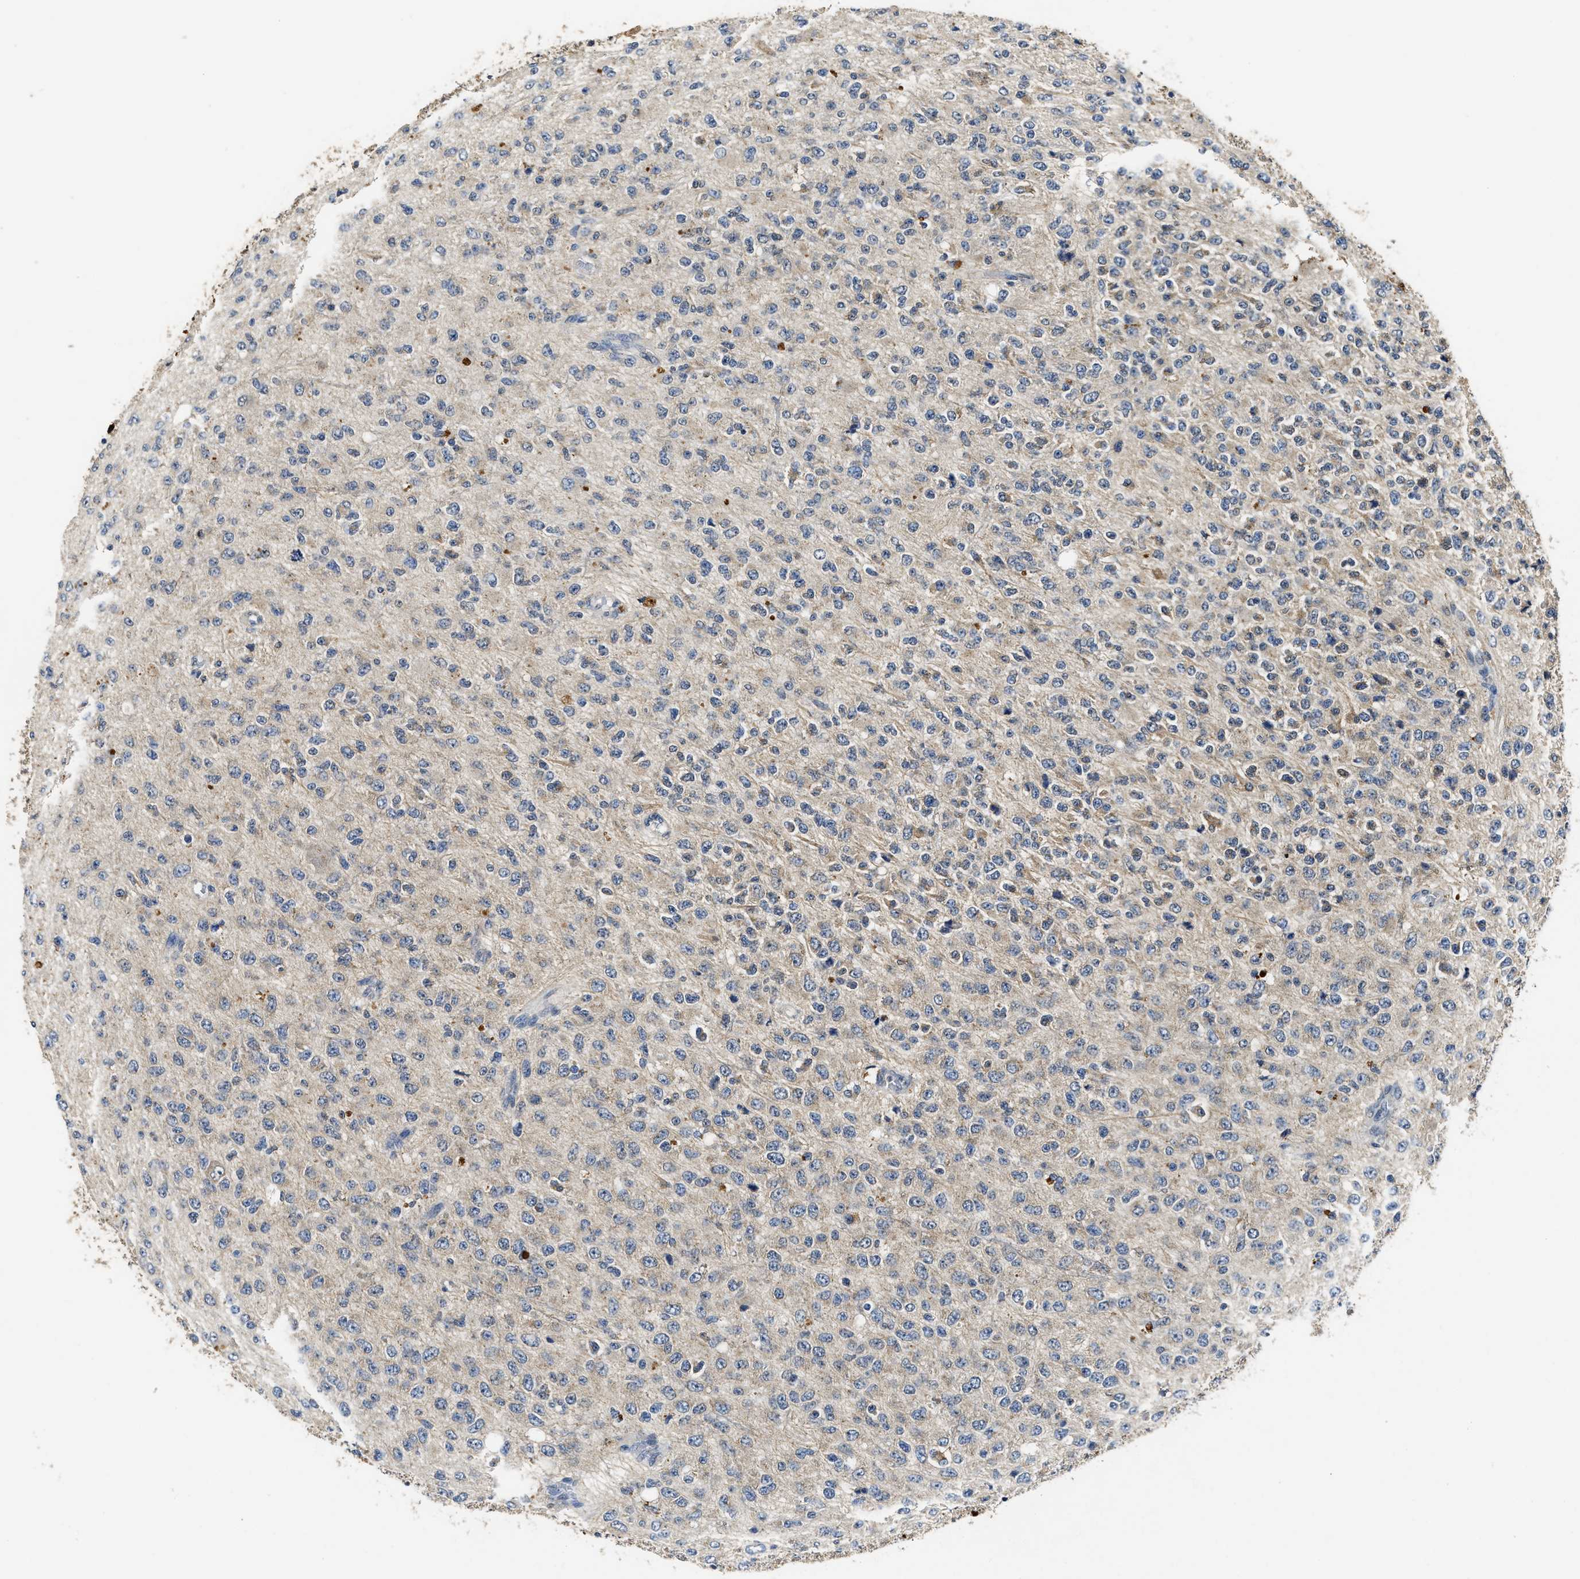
{"staining": {"intensity": "weak", "quantity": "<25%", "location": "cytoplasmic/membranous"}, "tissue": "glioma", "cell_type": "Tumor cells", "image_type": "cancer", "snomed": [{"axis": "morphology", "description": "Glioma, malignant, High grade"}, {"axis": "topography", "description": "pancreas cauda"}], "caption": "The immunohistochemistry image has no significant expression in tumor cells of malignant glioma (high-grade) tissue.", "gene": "CTNNA1", "patient": {"sex": "male", "age": 60}}